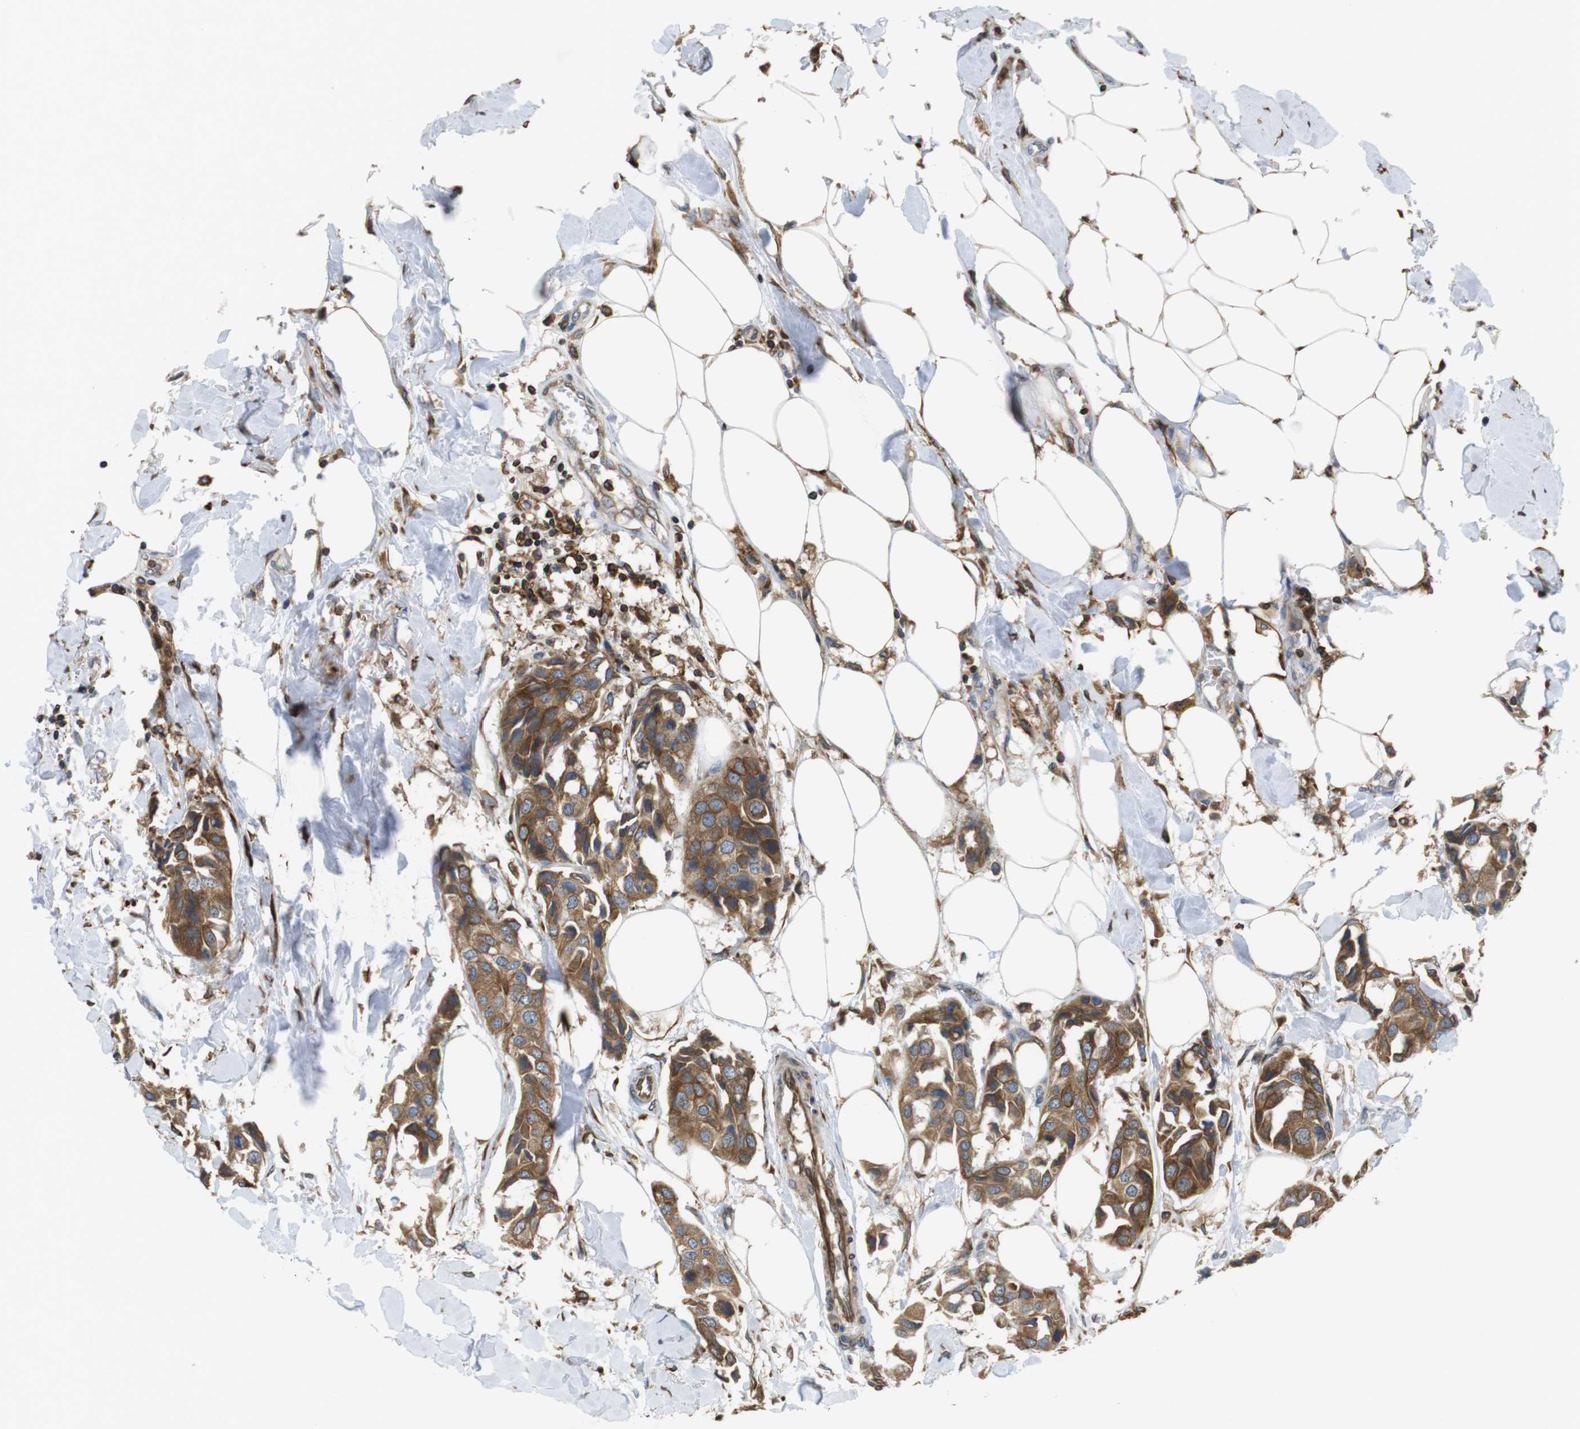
{"staining": {"intensity": "strong", "quantity": ">75%", "location": "cytoplasmic/membranous"}, "tissue": "breast cancer", "cell_type": "Tumor cells", "image_type": "cancer", "snomed": [{"axis": "morphology", "description": "Duct carcinoma"}, {"axis": "topography", "description": "Breast"}], "caption": "Invasive ductal carcinoma (breast) stained for a protein (brown) reveals strong cytoplasmic/membranous positive positivity in approximately >75% of tumor cells.", "gene": "ARL6IP5", "patient": {"sex": "female", "age": 80}}